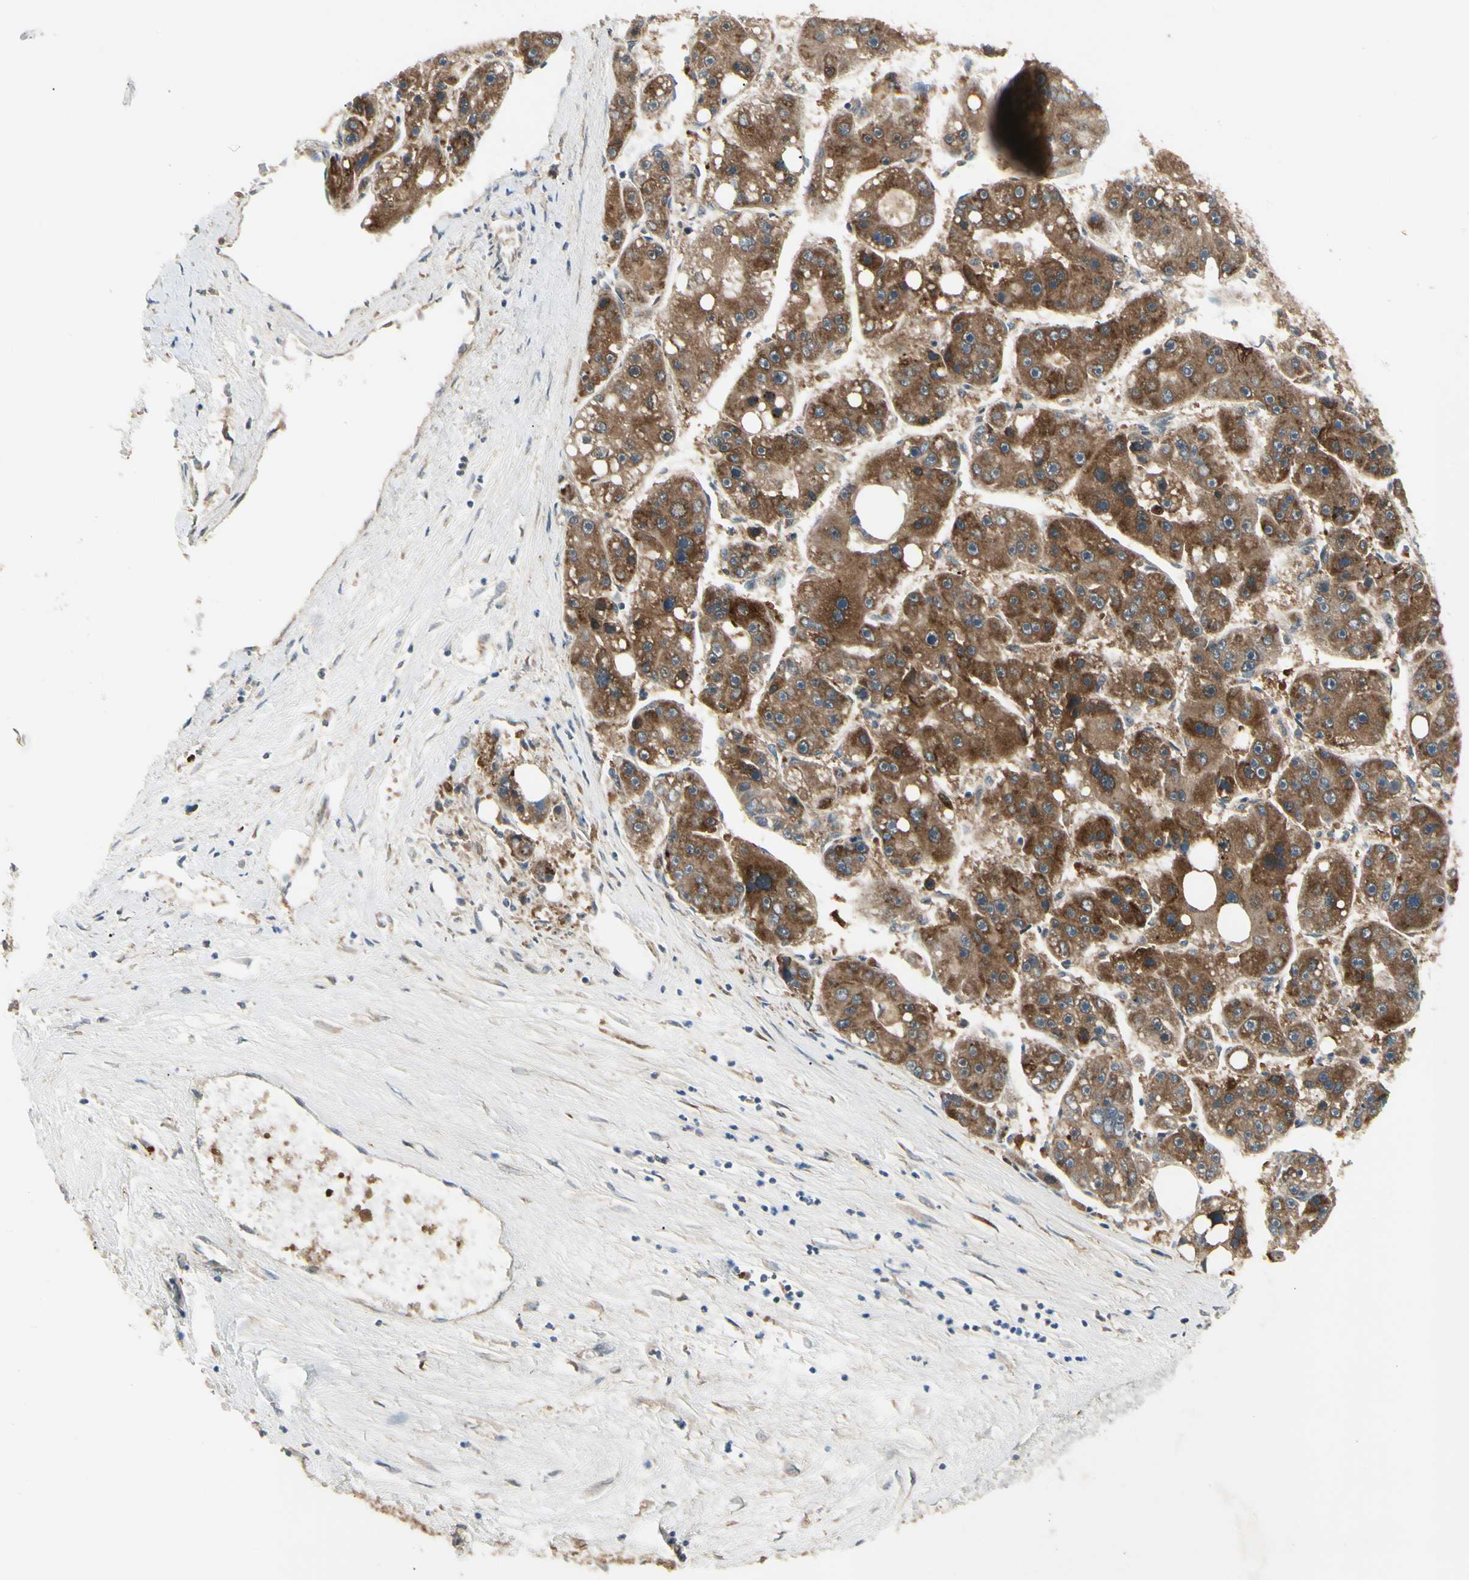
{"staining": {"intensity": "strong", "quantity": ">75%", "location": "cytoplasmic/membranous"}, "tissue": "liver cancer", "cell_type": "Tumor cells", "image_type": "cancer", "snomed": [{"axis": "morphology", "description": "Carcinoma, Hepatocellular, NOS"}, {"axis": "topography", "description": "Liver"}], "caption": "High-power microscopy captured an immunohistochemistry image of hepatocellular carcinoma (liver), revealing strong cytoplasmic/membranous expression in about >75% of tumor cells. Immunohistochemistry (ihc) stains the protein in brown and the nuclei are stained blue.", "gene": "NME1-NME2", "patient": {"sex": "female", "age": 61}}